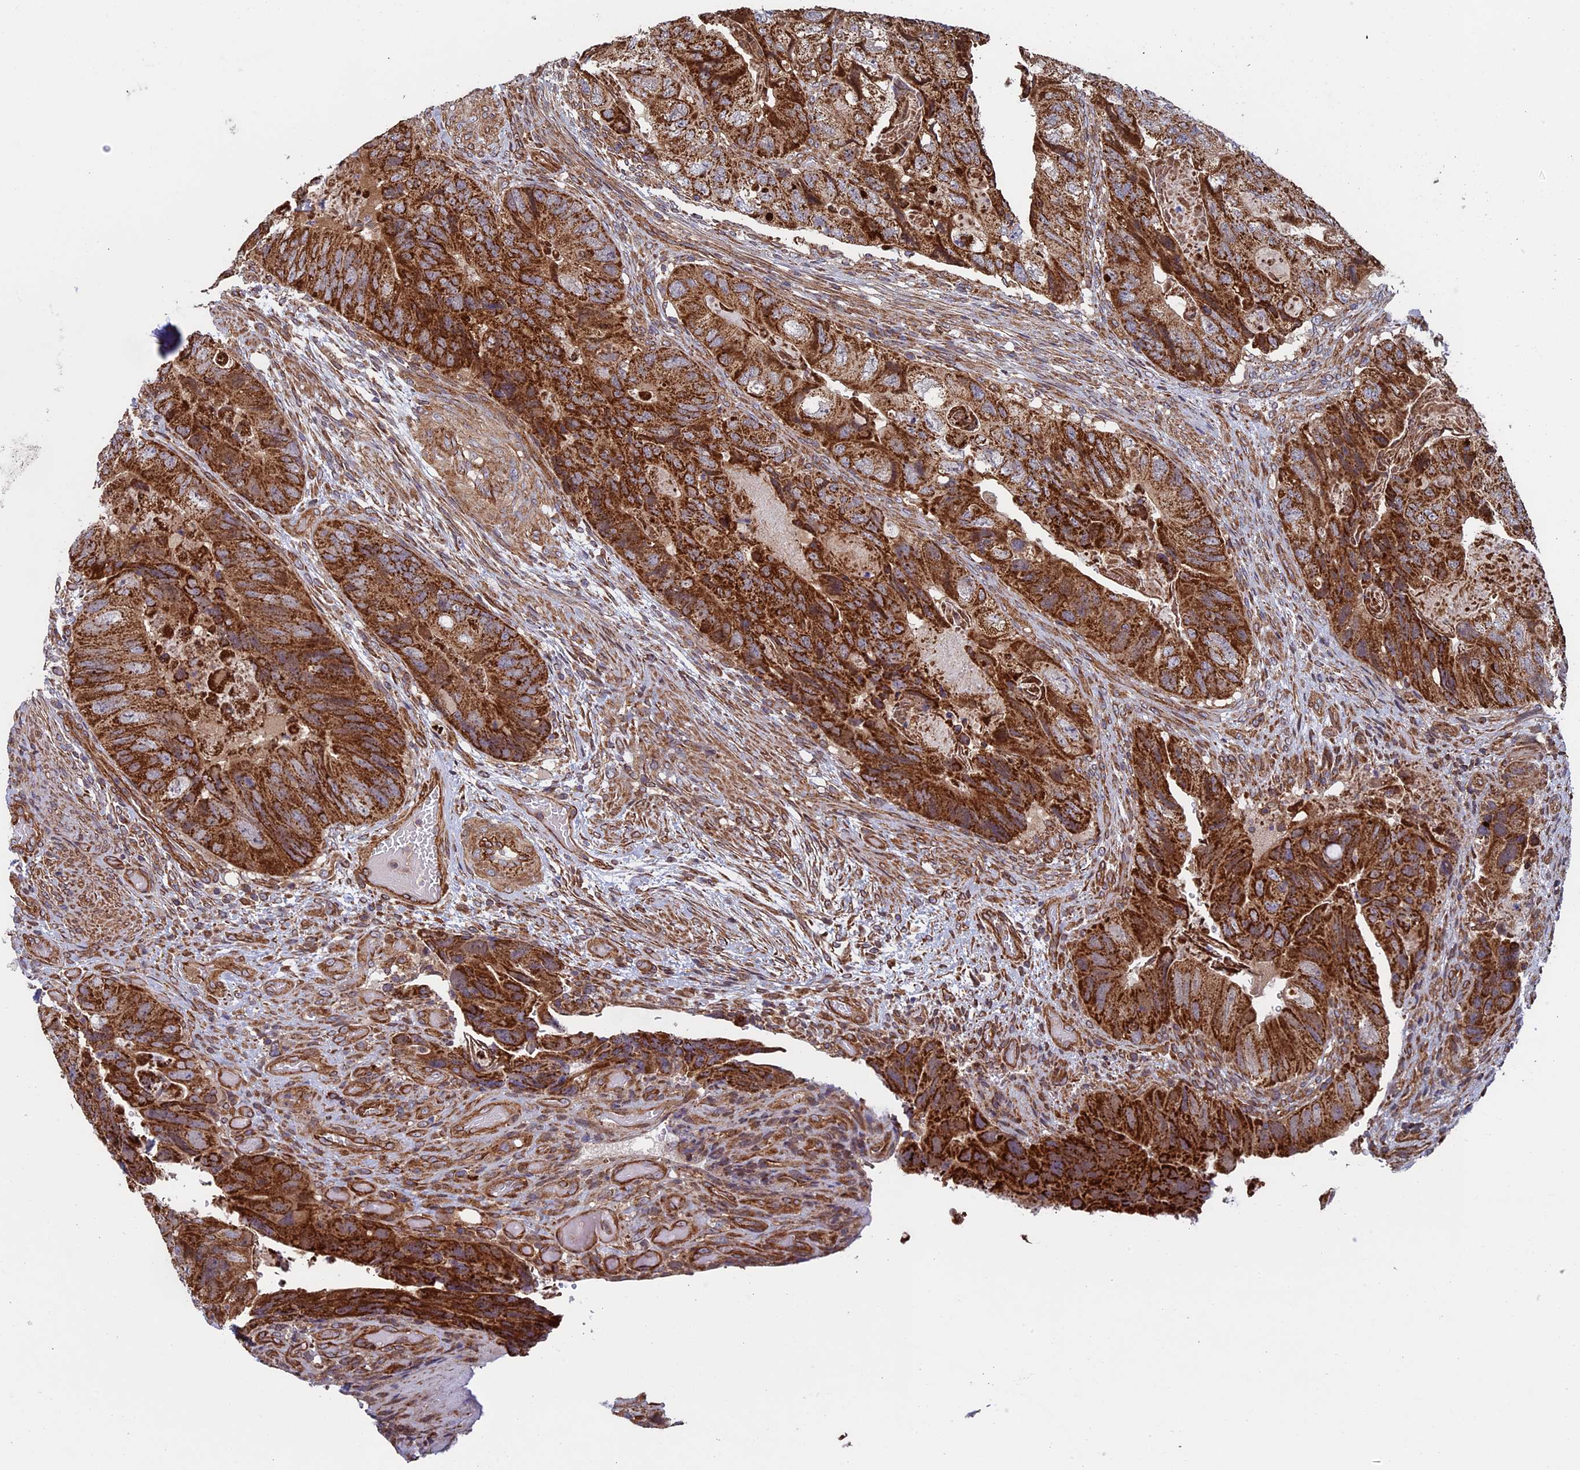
{"staining": {"intensity": "strong", "quantity": ">75%", "location": "cytoplasmic/membranous"}, "tissue": "colorectal cancer", "cell_type": "Tumor cells", "image_type": "cancer", "snomed": [{"axis": "morphology", "description": "Adenocarcinoma, NOS"}, {"axis": "topography", "description": "Rectum"}], "caption": "Colorectal adenocarcinoma tissue shows strong cytoplasmic/membranous positivity in about >75% of tumor cells", "gene": "CCDC8", "patient": {"sex": "male", "age": 63}}